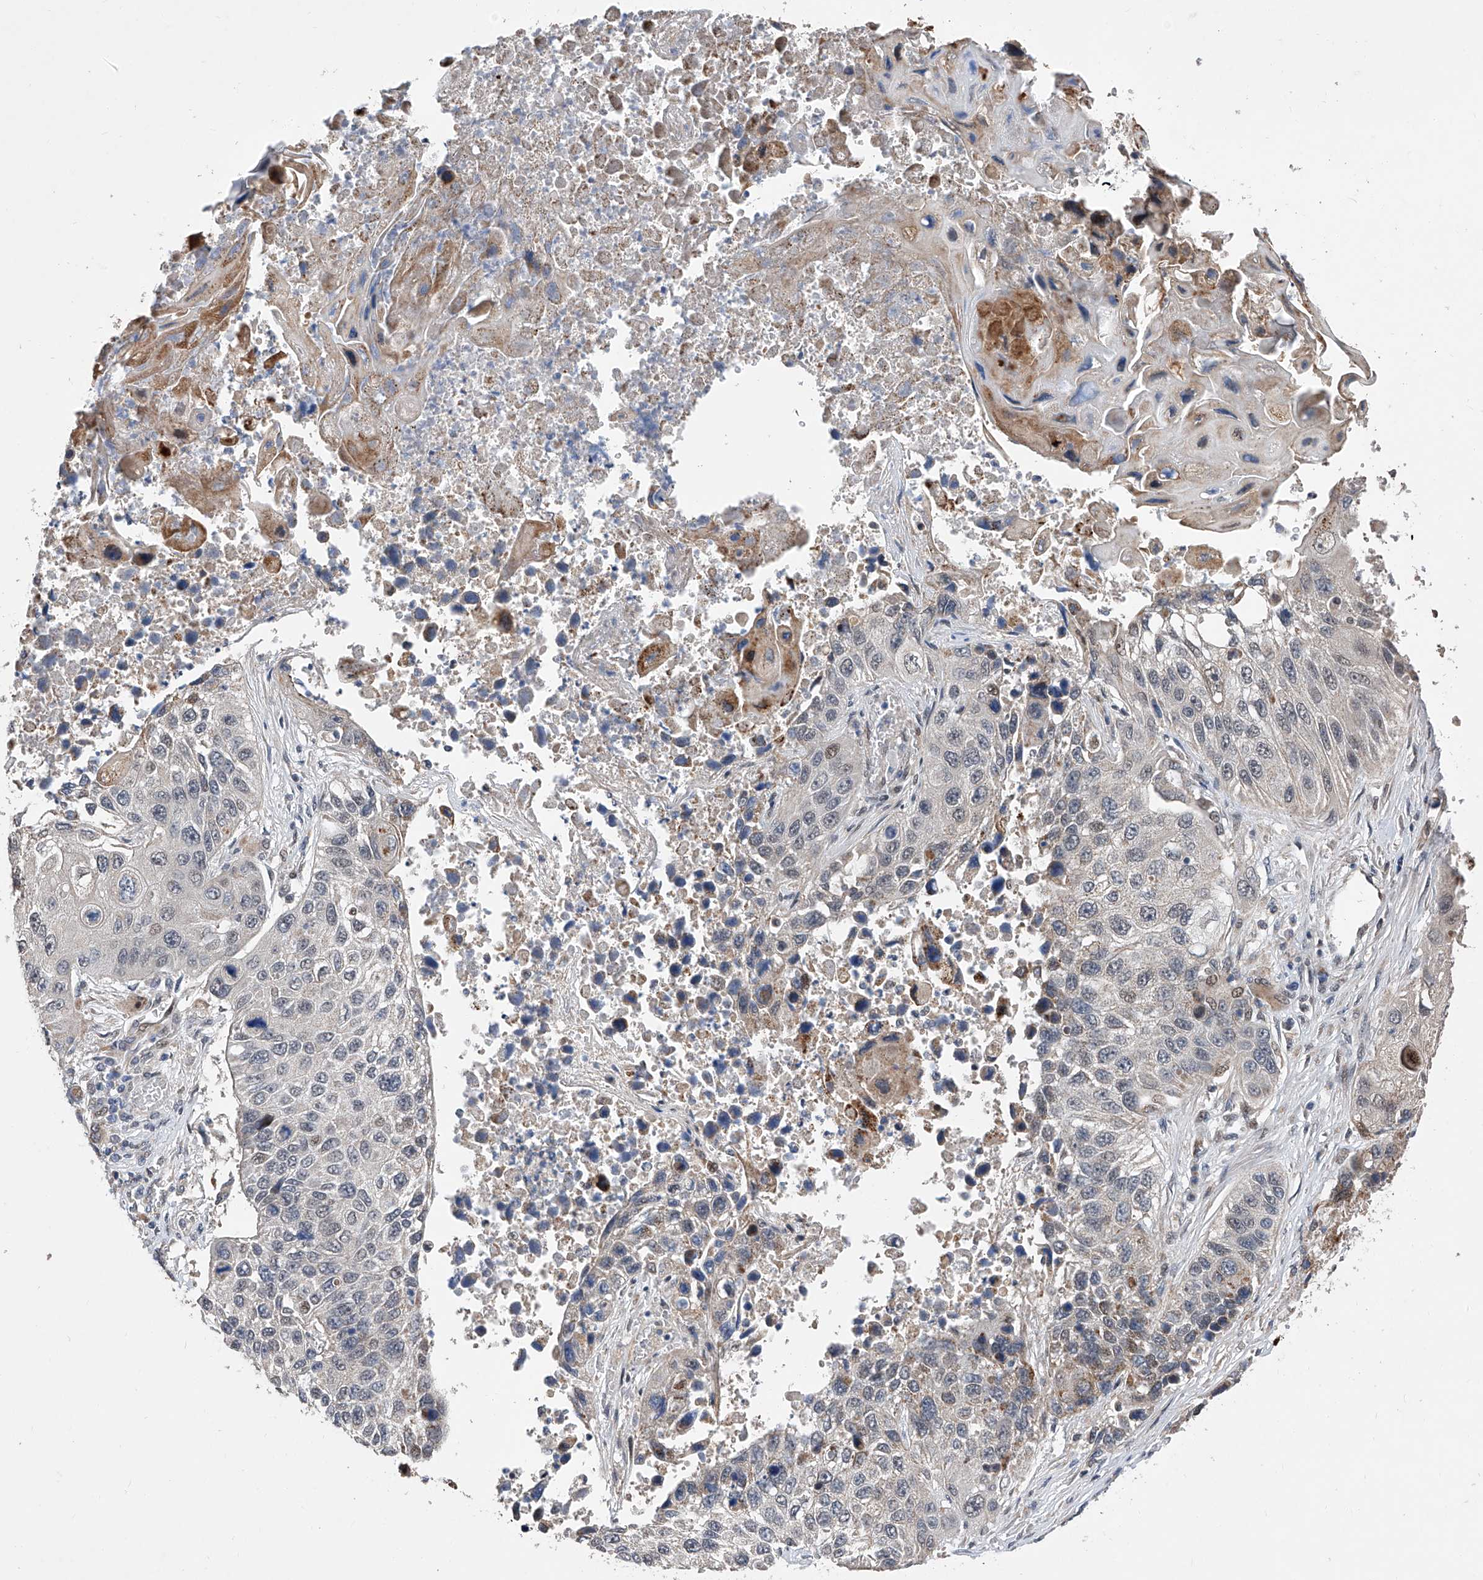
{"staining": {"intensity": "moderate", "quantity": "<25%", "location": "cytoplasmic/membranous"}, "tissue": "lung cancer", "cell_type": "Tumor cells", "image_type": "cancer", "snomed": [{"axis": "morphology", "description": "Squamous cell carcinoma, NOS"}, {"axis": "topography", "description": "Lung"}], "caption": "The immunohistochemical stain shows moderate cytoplasmic/membranous expression in tumor cells of lung squamous cell carcinoma tissue.", "gene": "FARP2", "patient": {"sex": "male", "age": 61}}